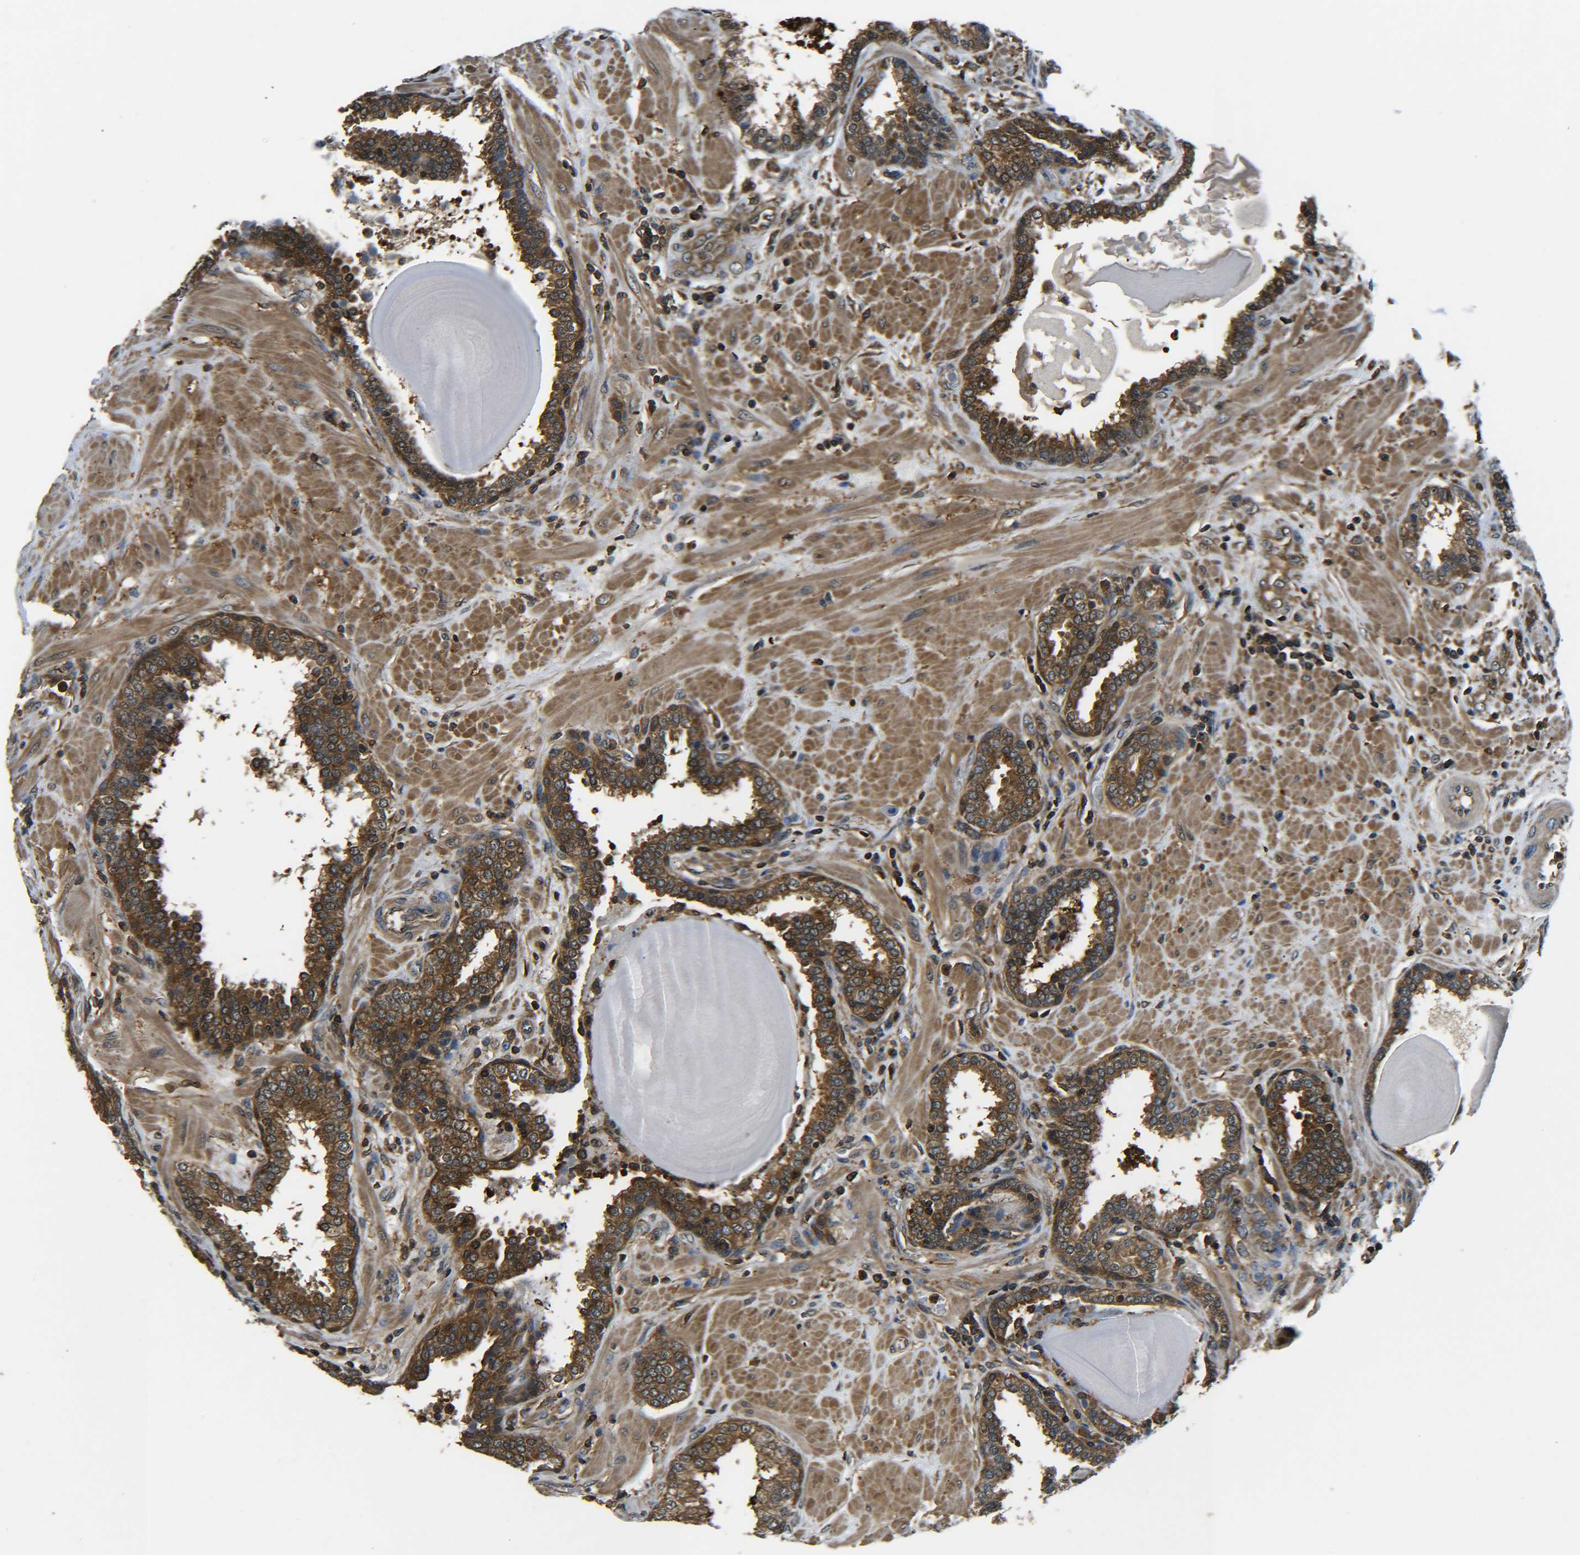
{"staining": {"intensity": "strong", "quantity": ">75%", "location": "cytoplasmic/membranous"}, "tissue": "prostate", "cell_type": "Glandular cells", "image_type": "normal", "snomed": [{"axis": "morphology", "description": "Normal tissue, NOS"}, {"axis": "topography", "description": "Prostate"}], "caption": "About >75% of glandular cells in unremarkable prostate demonstrate strong cytoplasmic/membranous protein positivity as visualized by brown immunohistochemical staining.", "gene": "PREB", "patient": {"sex": "male", "age": 51}}